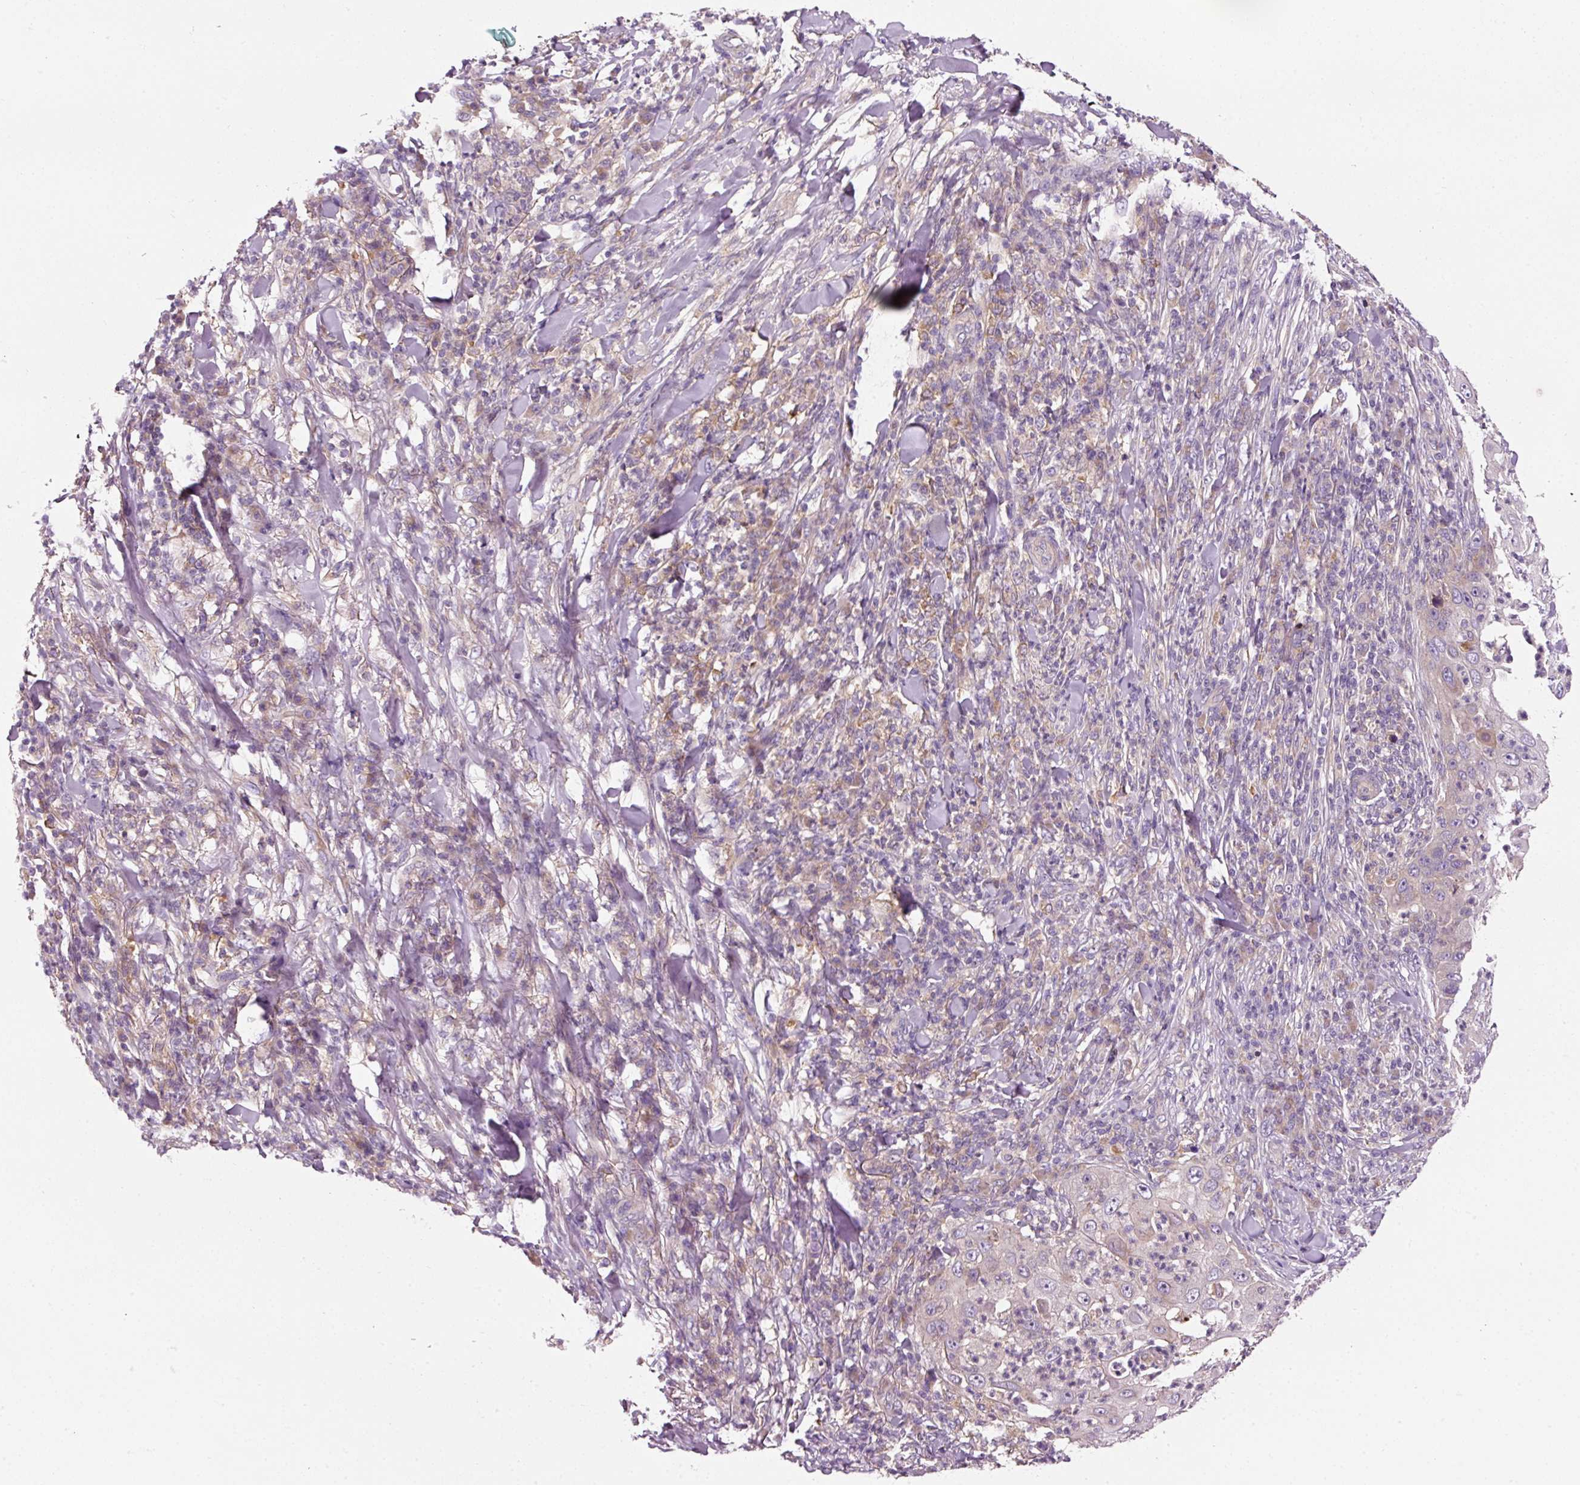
{"staining": {"intensity": "weak", "quantity": "<25%", "location": "cytoplasmic/membranous"}, "tissue": "skin cancer", "cell_type": "Tumor cells", "image_type": "cancer", "snomed": [{"axis": "morphology", "description": "Squamous cell carcinoma, NOS"}, {"axis": "topography", "description": "Skin"}], "caption": "Squamous cell carcinoma (skin) stained for a protein using IHC demonstrates no expression tumor cells.", "gene": "NAPA", "patient": {"sex": "female", "age": 44}}